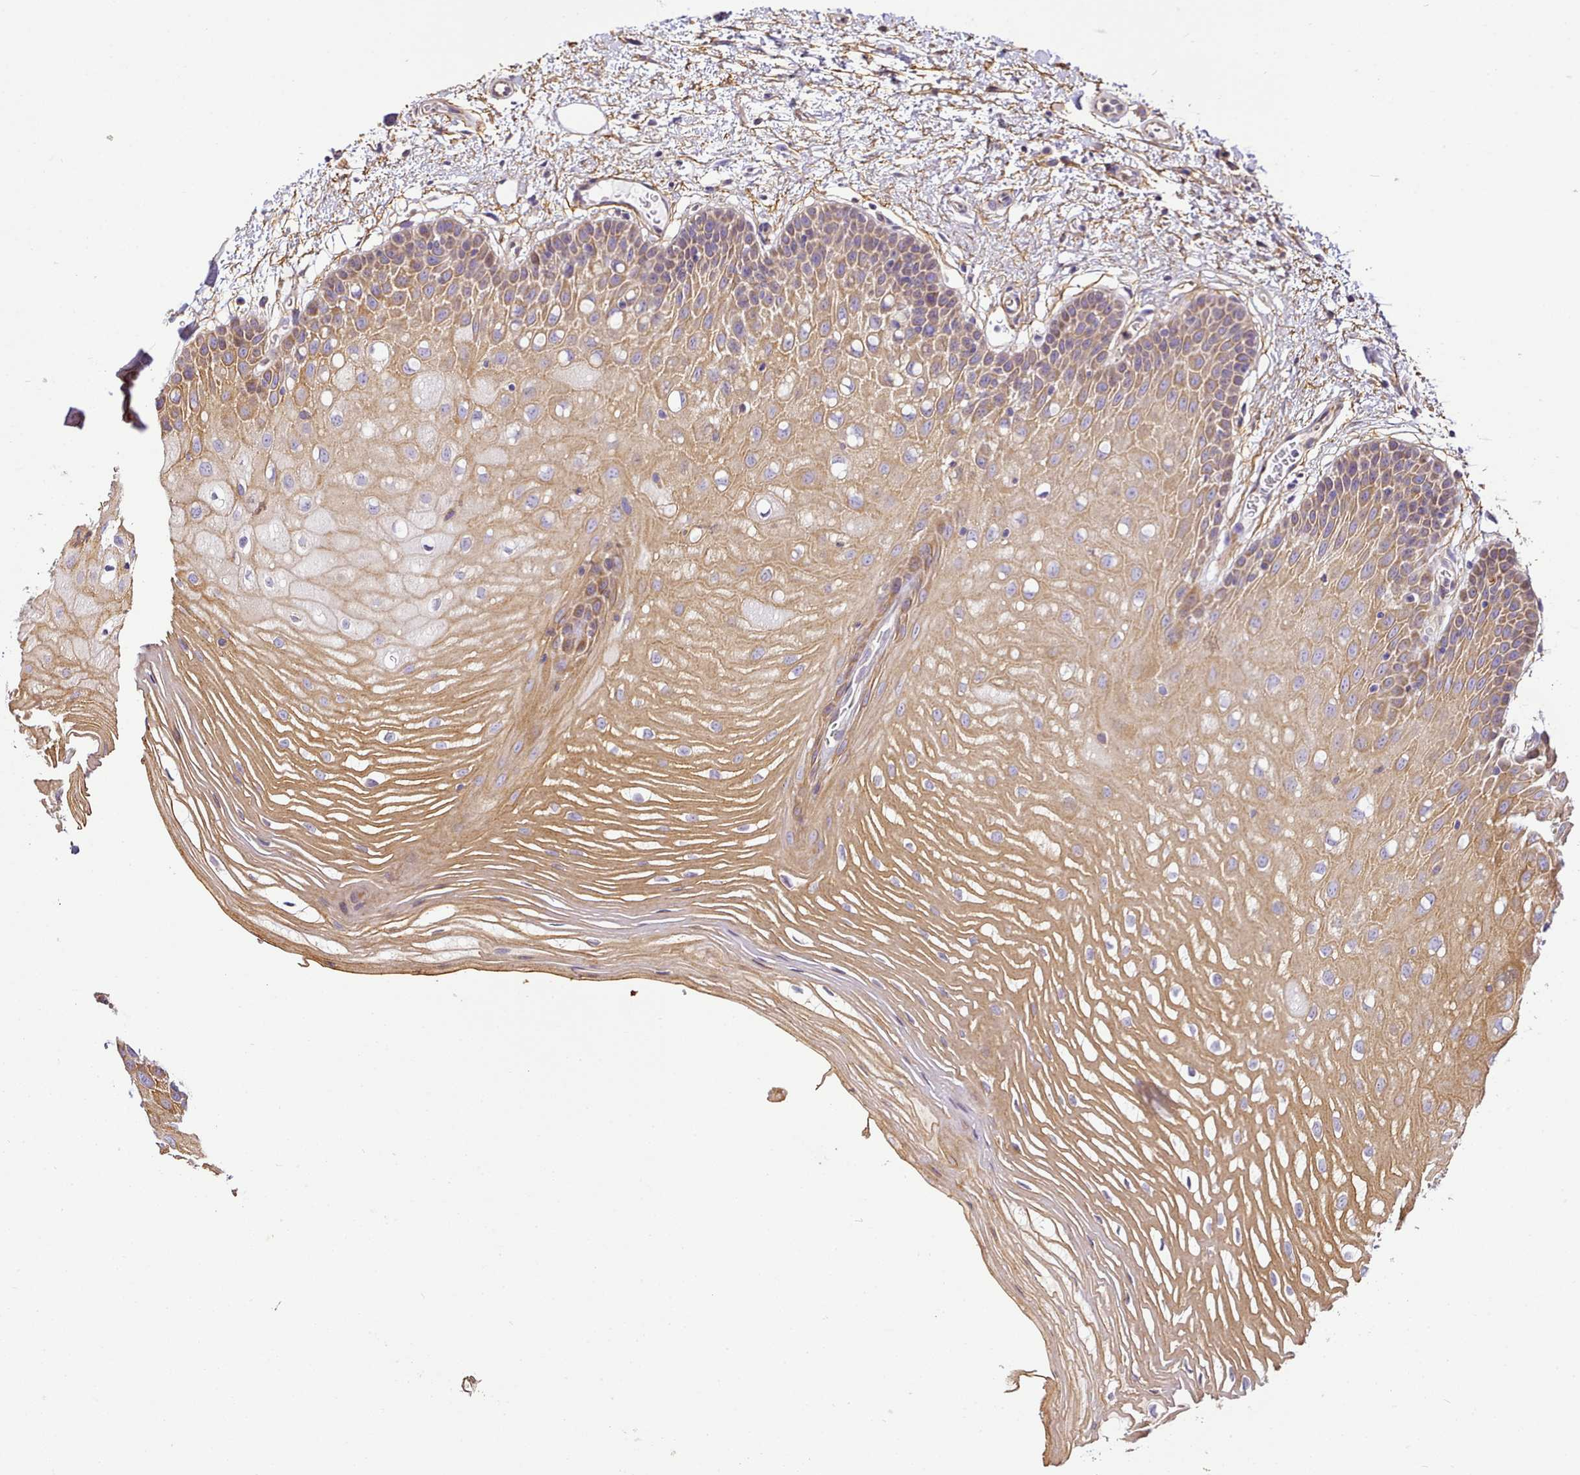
{"staining": {"intensity": "moderate", "quantity": "25%-75%", "location": "cytoplasmic/membranous"}, "tissue": "oral mucosa", "cell_type": "Squamous epithelial cells", "image_type": "normal", "snomed": [{"axis": "morphology", "description": "Normal tissue, NOS"}, {"axis": "topography", "description": "Oral tissue"}, {"axis": "topography", "description": "Tounge, NOS"}], "caption": "An immunohistochemistry image of unremarkable tissue is shown. Protein staining in brown labels moderate cytoplasmic/membranous positivity in oral mucosa within squamous epithelial cells.", "gene": "NBPF10", "patient": {"sex": "female", "age": 73}}